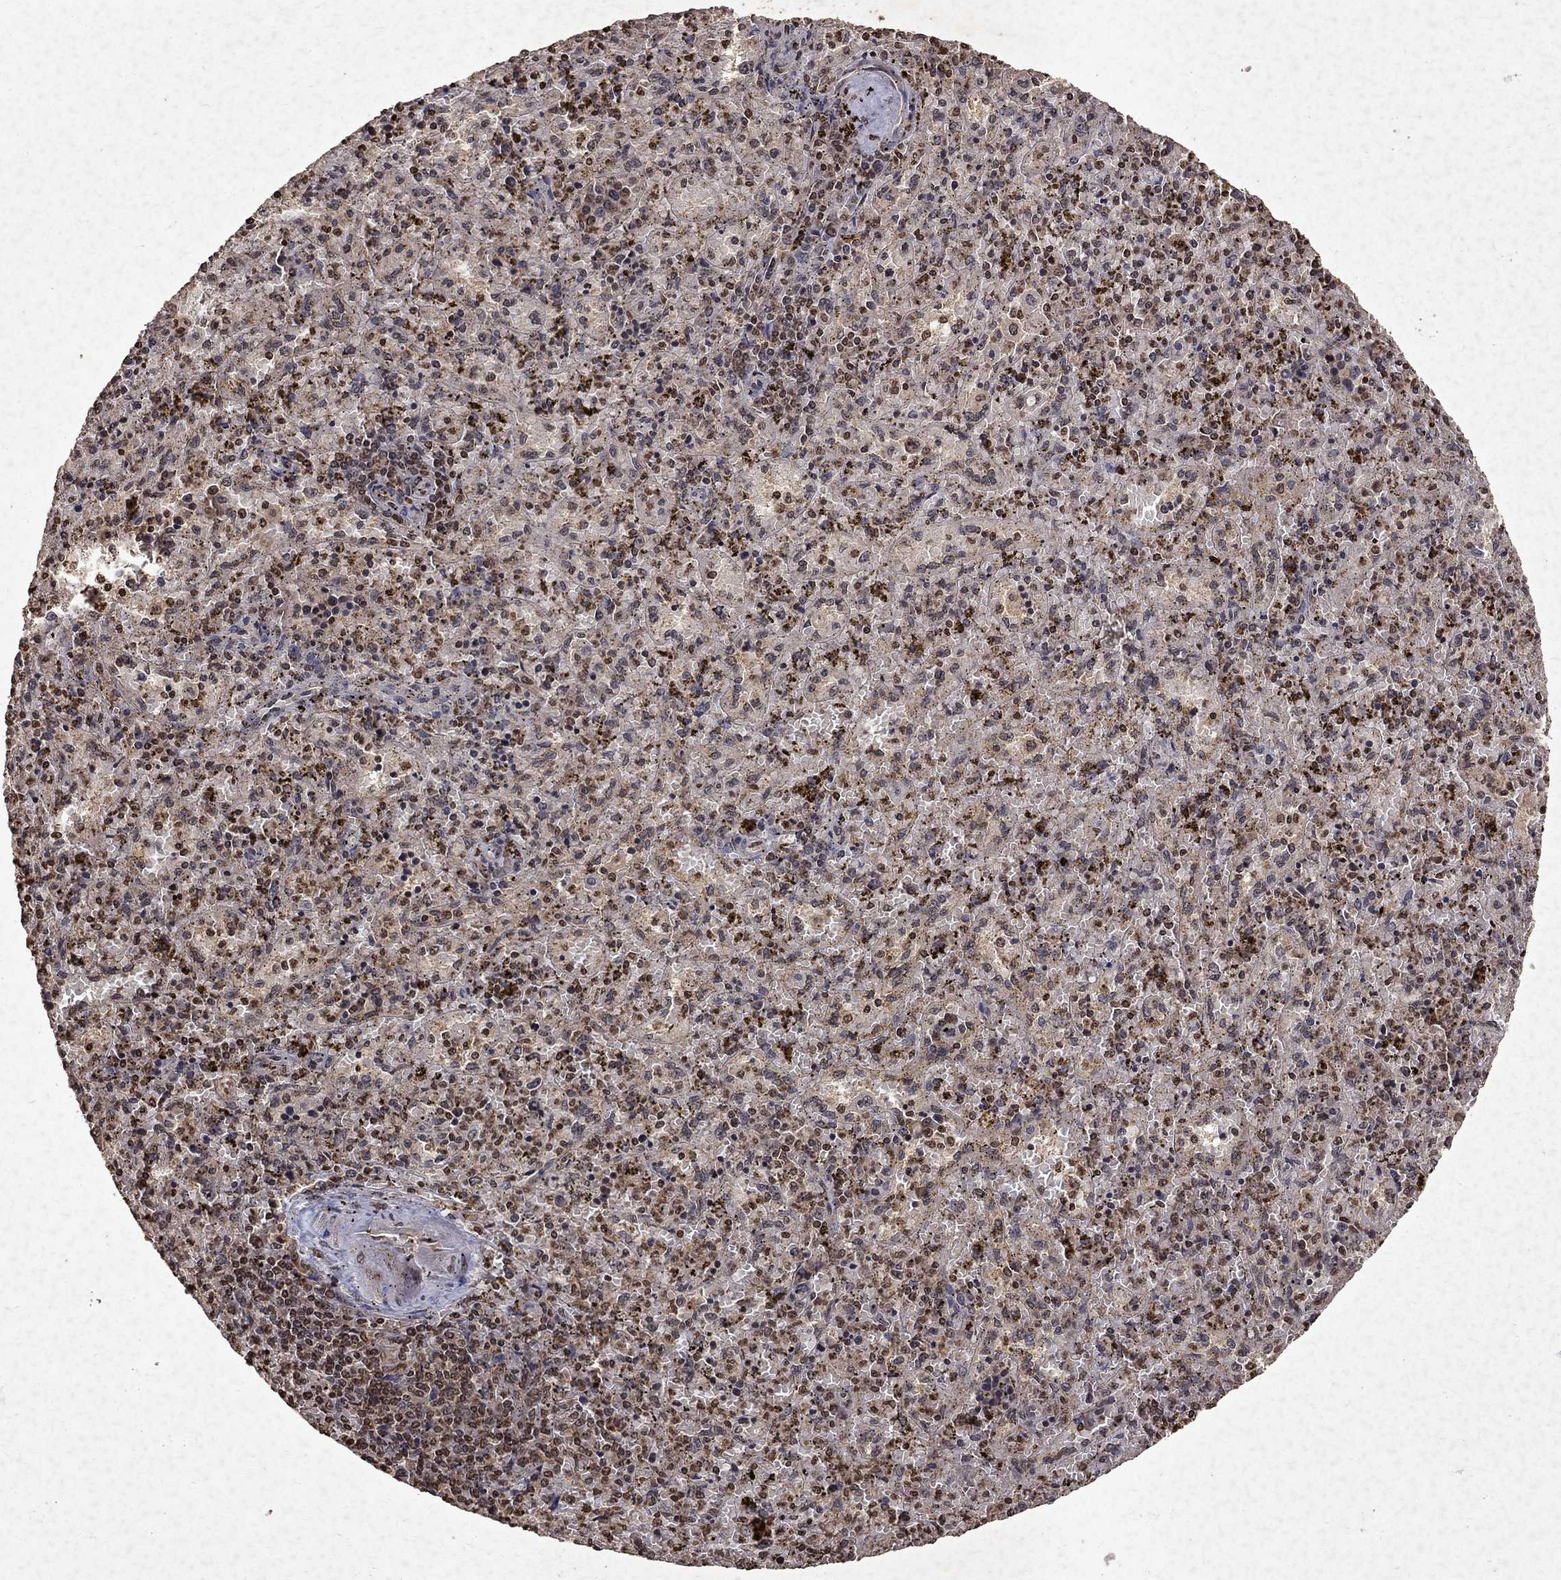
{"staining": {"intensity": "weak", "quantity": "25%-75%", "location": "nuclear"}, "tissue": "spleen", "cell_type": "Cells in red pulp", "image_type": "normal", "snomed": [{"axis": "morphology", "description": "Normal tissue, NOS"}, {"axis": "topography", "description": "Spleen"}], "caption": "High-magnification brightfield microscopy of normal spleen stained with DAB (brown) and counterstained with hematoxylin (blue). cells in red pulp exhibit weak nuclear staining is present in approximately25%-75% of cells.", "gene": "PIN4", "patient": {"sex": "female", "age": 50}}